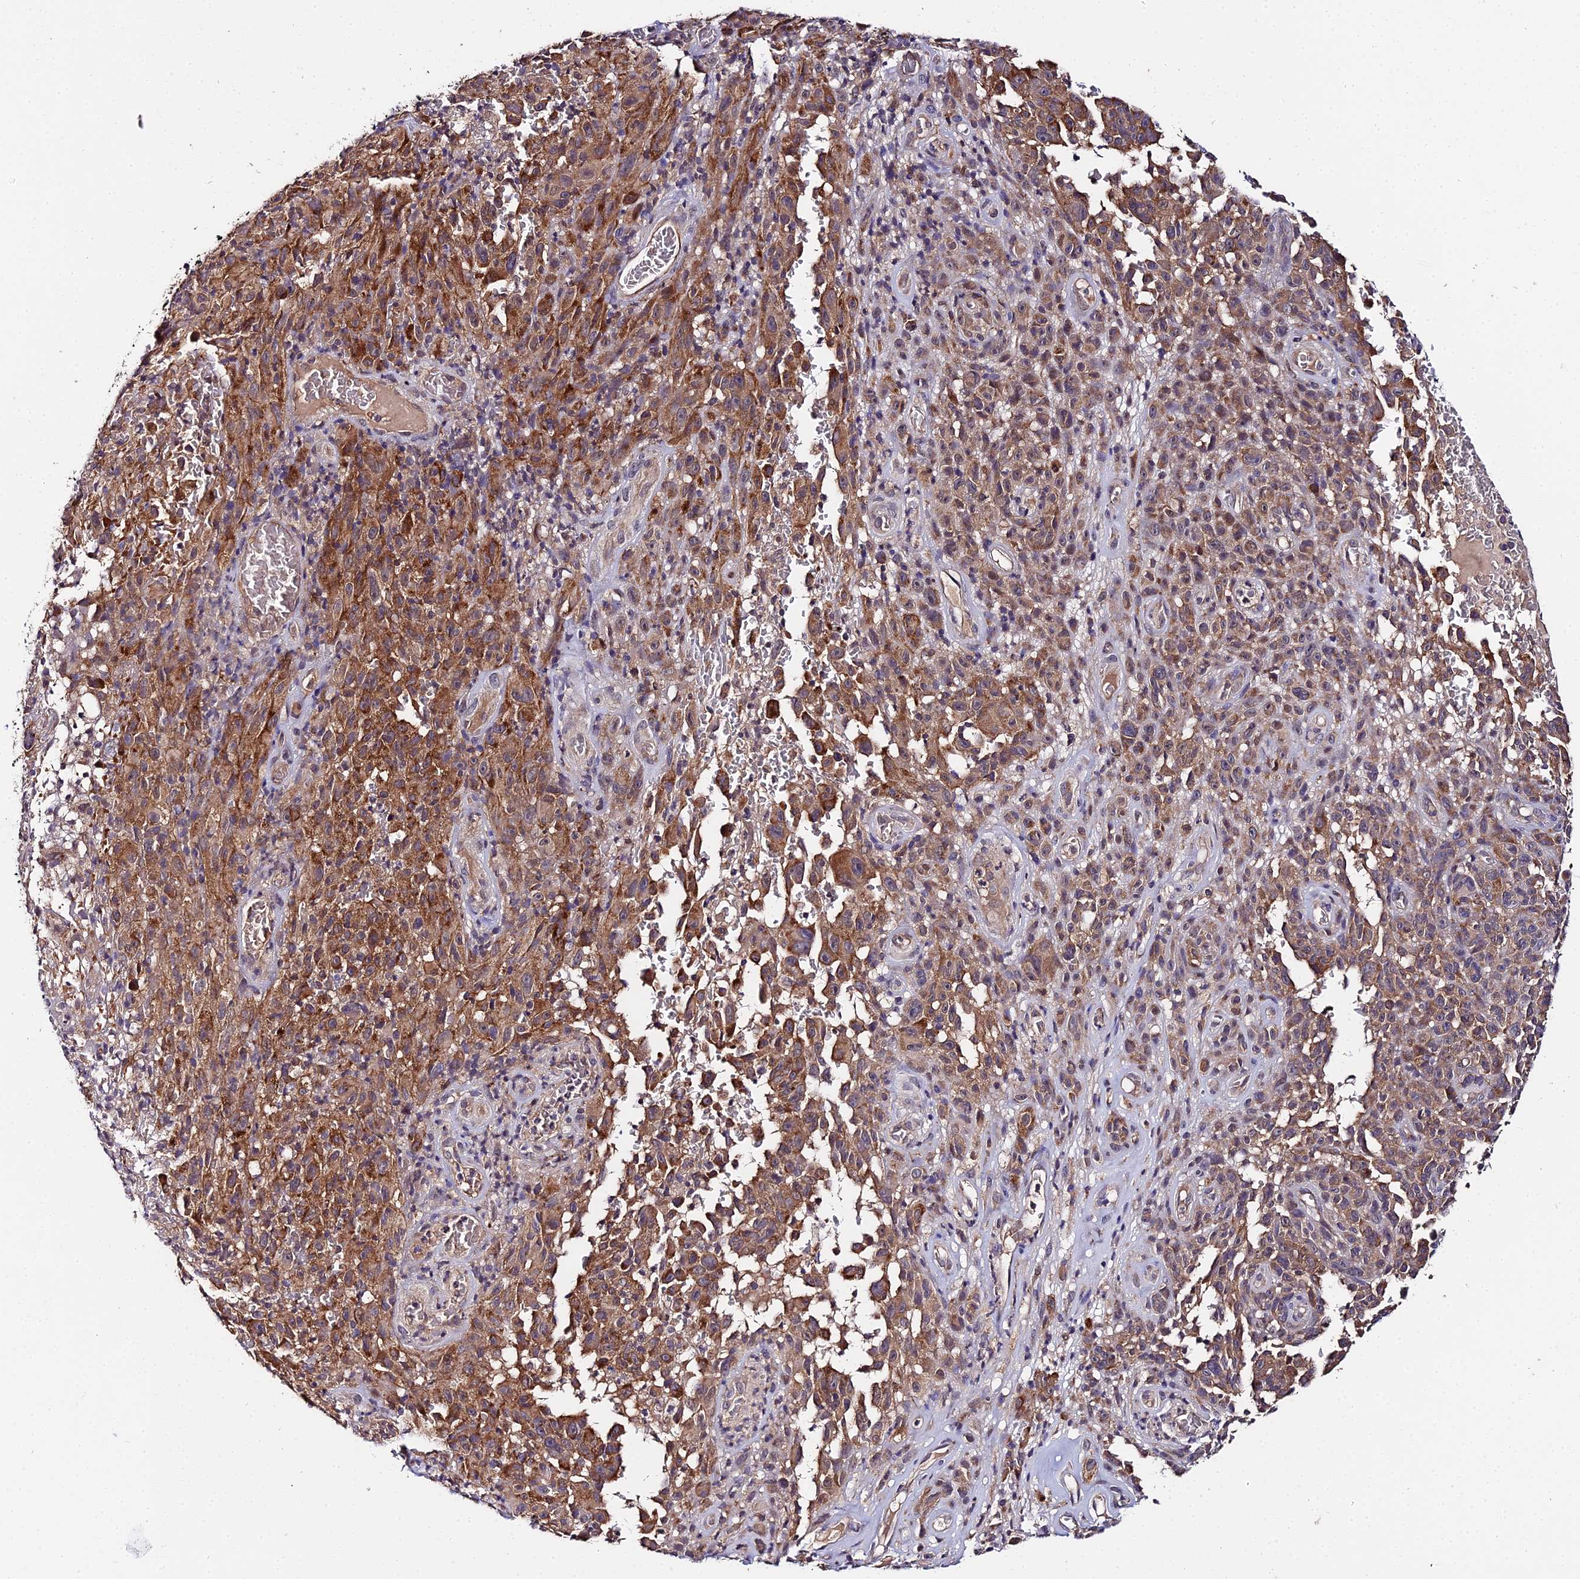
{"staining": {"intensity": "moderate", "quantity": ">75%", "location": "cytoplasmic/membranous"}, "tissue": "melanoma", "cell_type": "Tumor cells", "image_type": "cancer", "snomed": [{"axis": "morphology", "description": "Malignant melanoma, NOS"}, {"axis": "topography", "description": "Skin"}], "caption": "High-power microscopy captured an immunohistochemistry (IHC) image of malignant melanoma, revealing moderate cytoplasmic/membranous positivity in approximately >75% of tumor cells.", "gene": "ZBED8", "patient": {"sex": "female", "age": 82}}